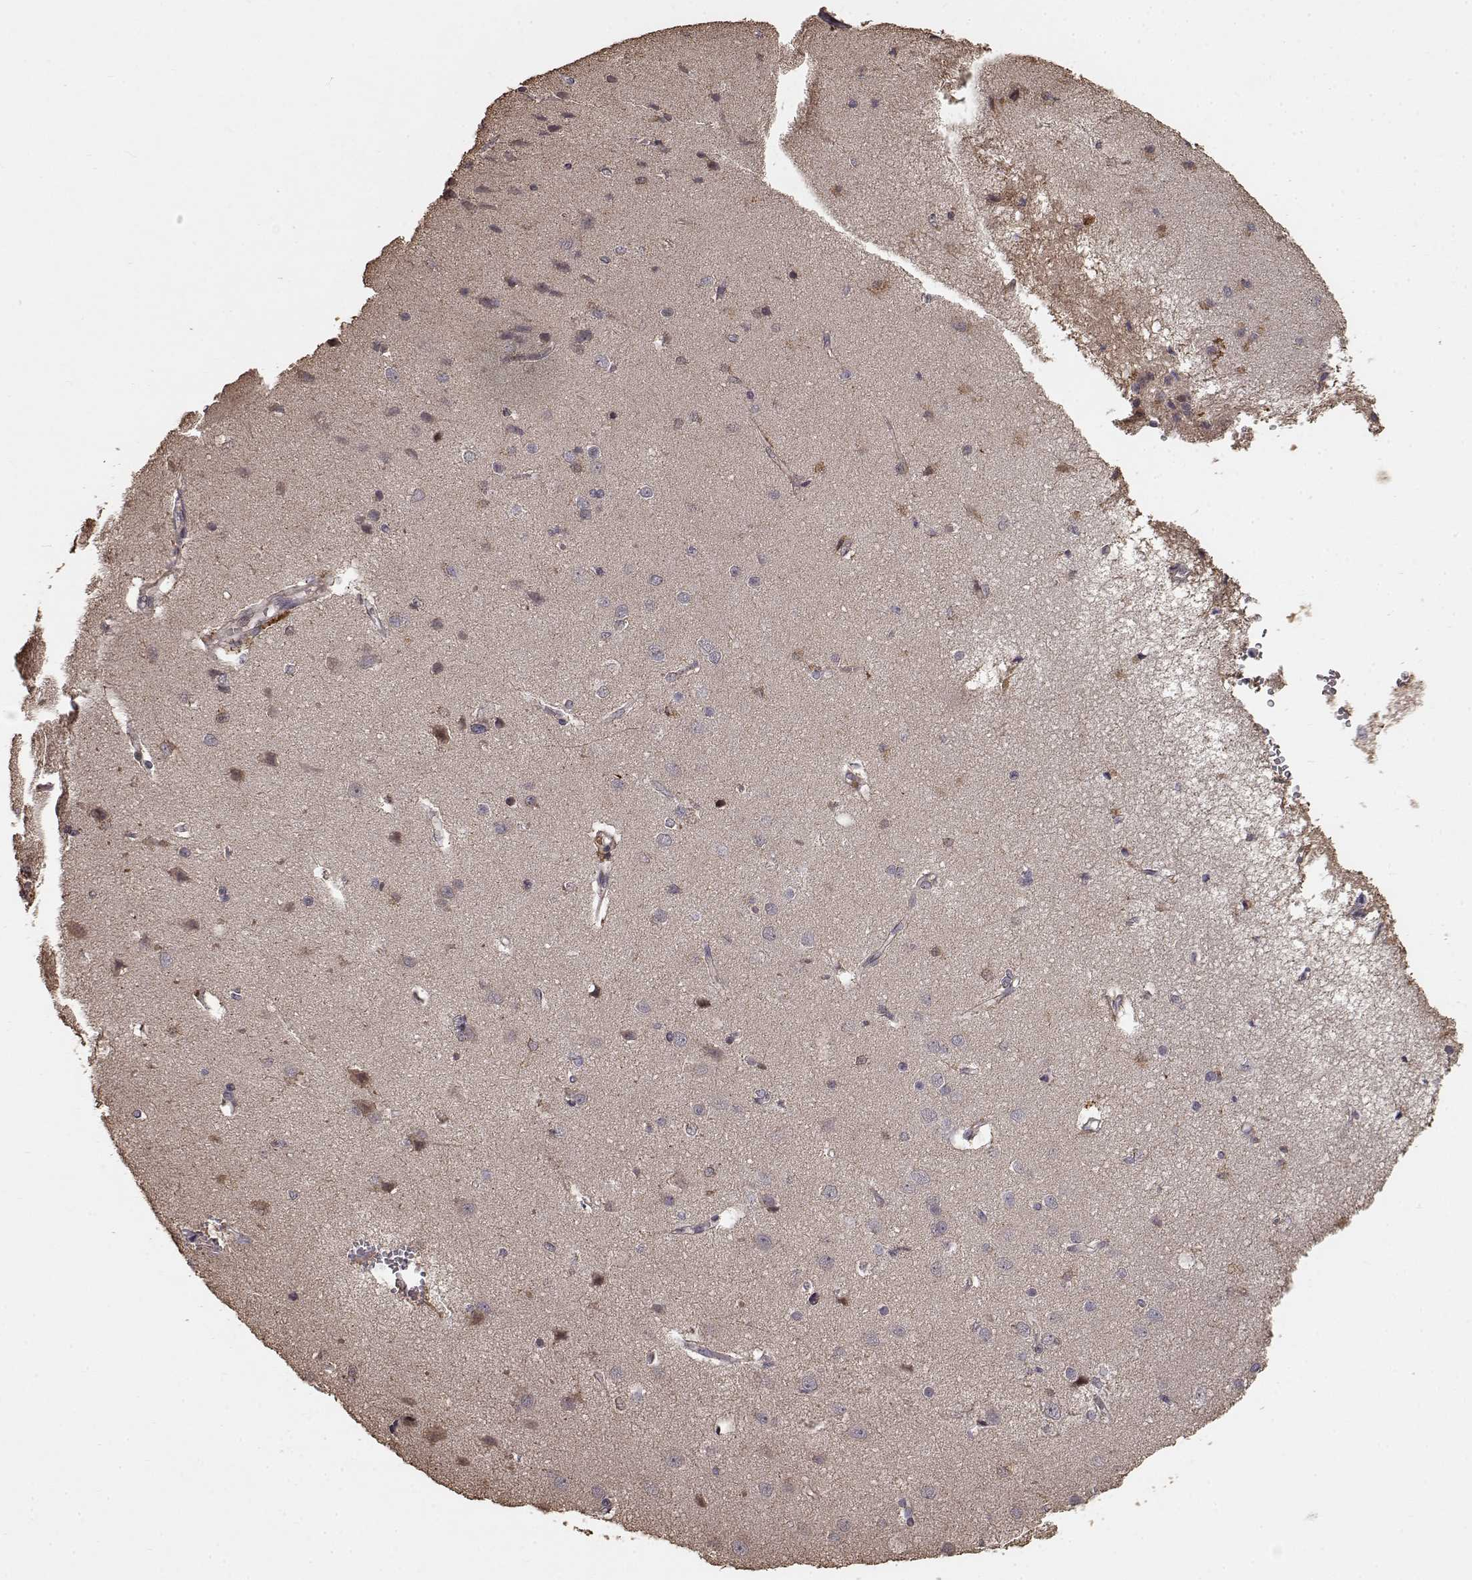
{"staining": {"intensity": "weak", "quantity": "<25%", "location": "cytoplasmic/membranous"}, "tissue": "cerebral cortex", "cell_type": "Endothelial cells", "image_type": "normal", "snomed": [{"axis": "morphology", "description": "Normal tissue, NOS"}, {"axis": "topography", "description": "Cerebral cortex"}], "caption": "Benign cerebral cortex was stained to show a protein in brown. There is no significant expression in endothelial cells. (DAB immunohistochemistry visualized using brightfield microscopy, high magnification).", "gene": "USP15", "patient": {"sex": "male", "age": 37}}